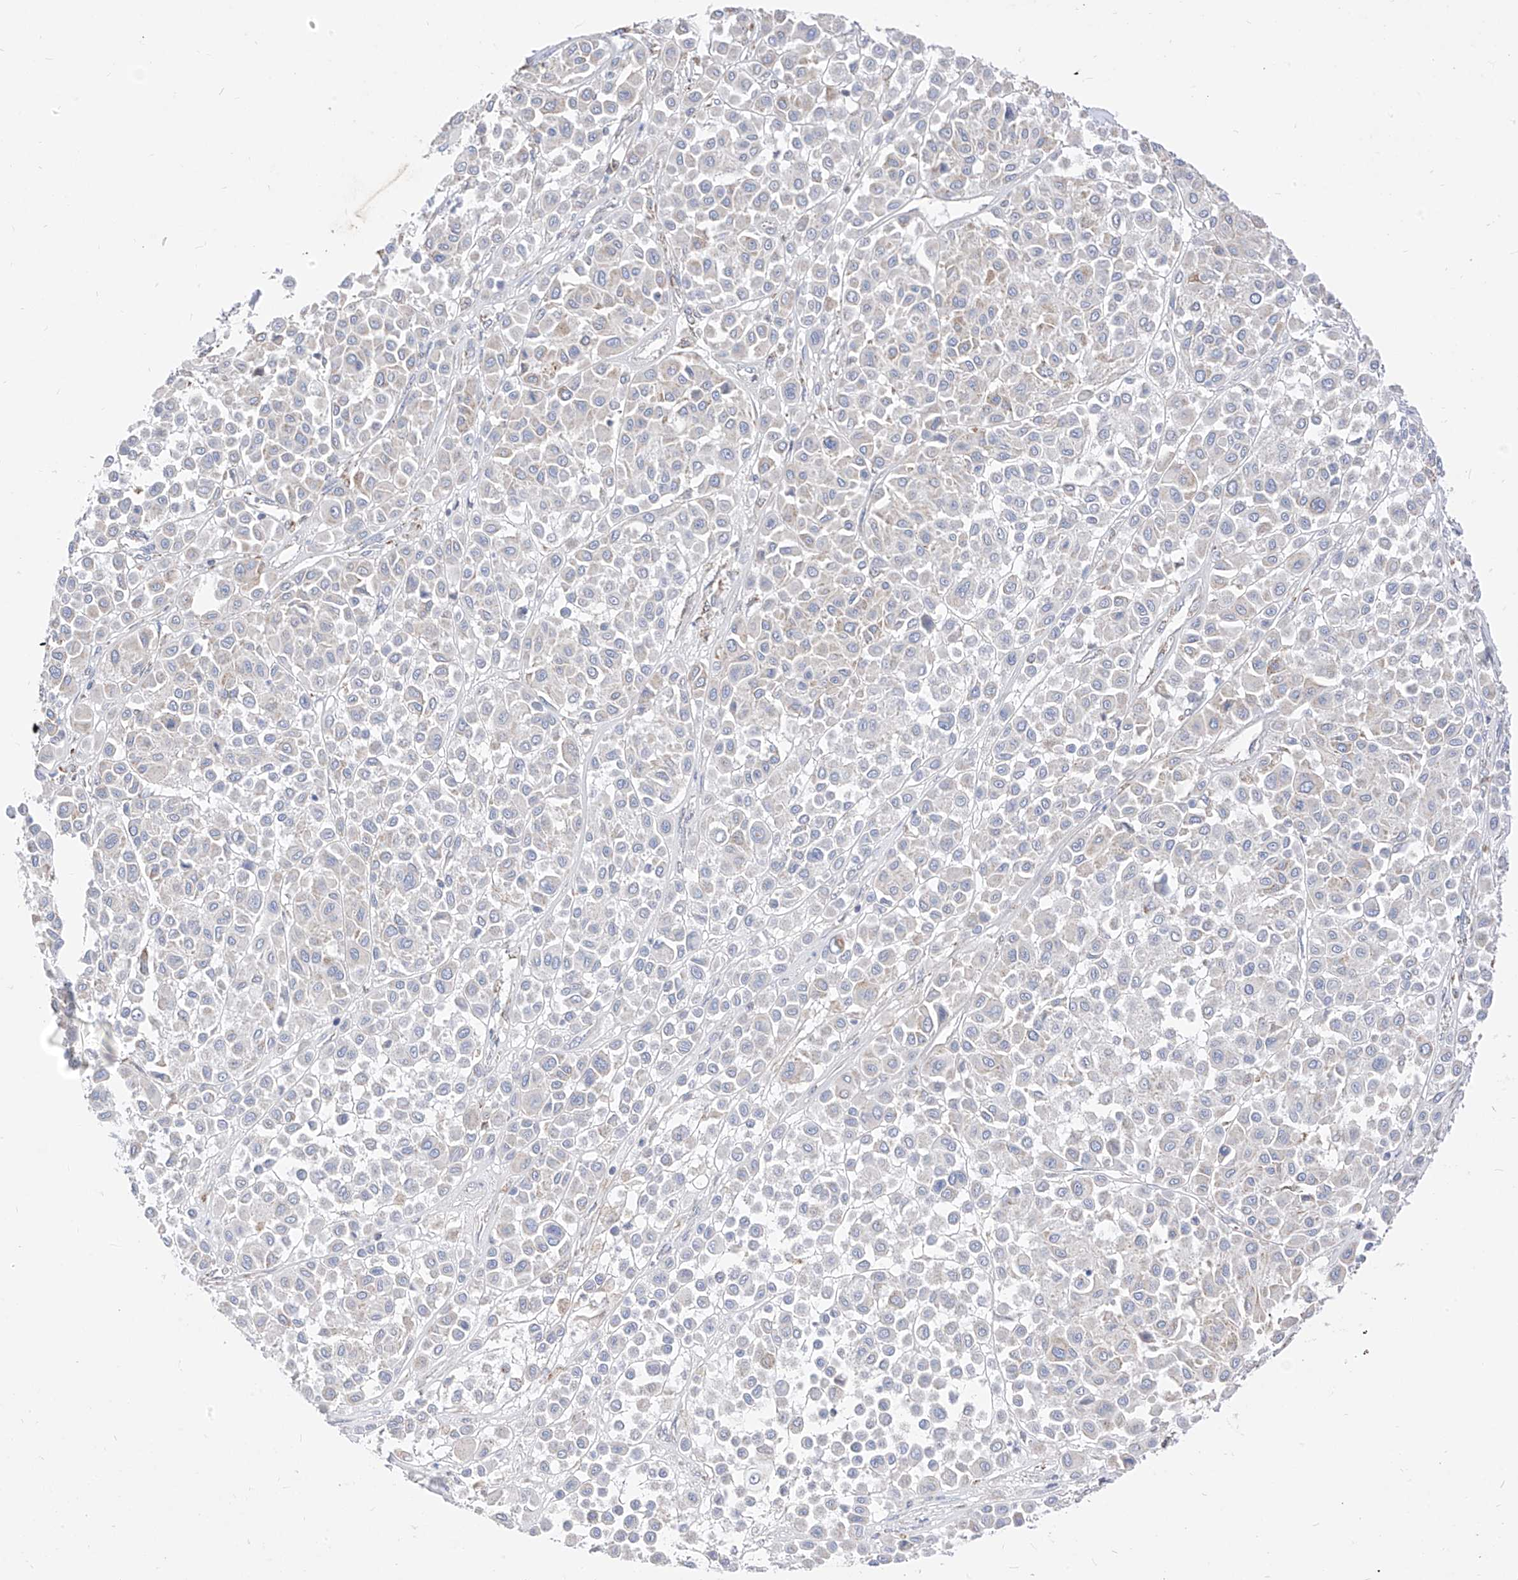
{"staining": {"intensity": "negative", "quantity": "none", "location": "none"}, "tissue": "melanoma", "cell_type": "Tumor cells", "image_type": "cancer", "snomed": [{"axis": "morphology", "description": "Malignant melanoma, Metastatic site"}, {"axis": "topography", "description": "Soft tissue"}], "caption": "Malignant melanoma (metastatic site) was stained to show a protein in brown. There is no significant expression in tumor cells.", "gene": "RASA2", "patient": {"sex": "male", "age": 41}}